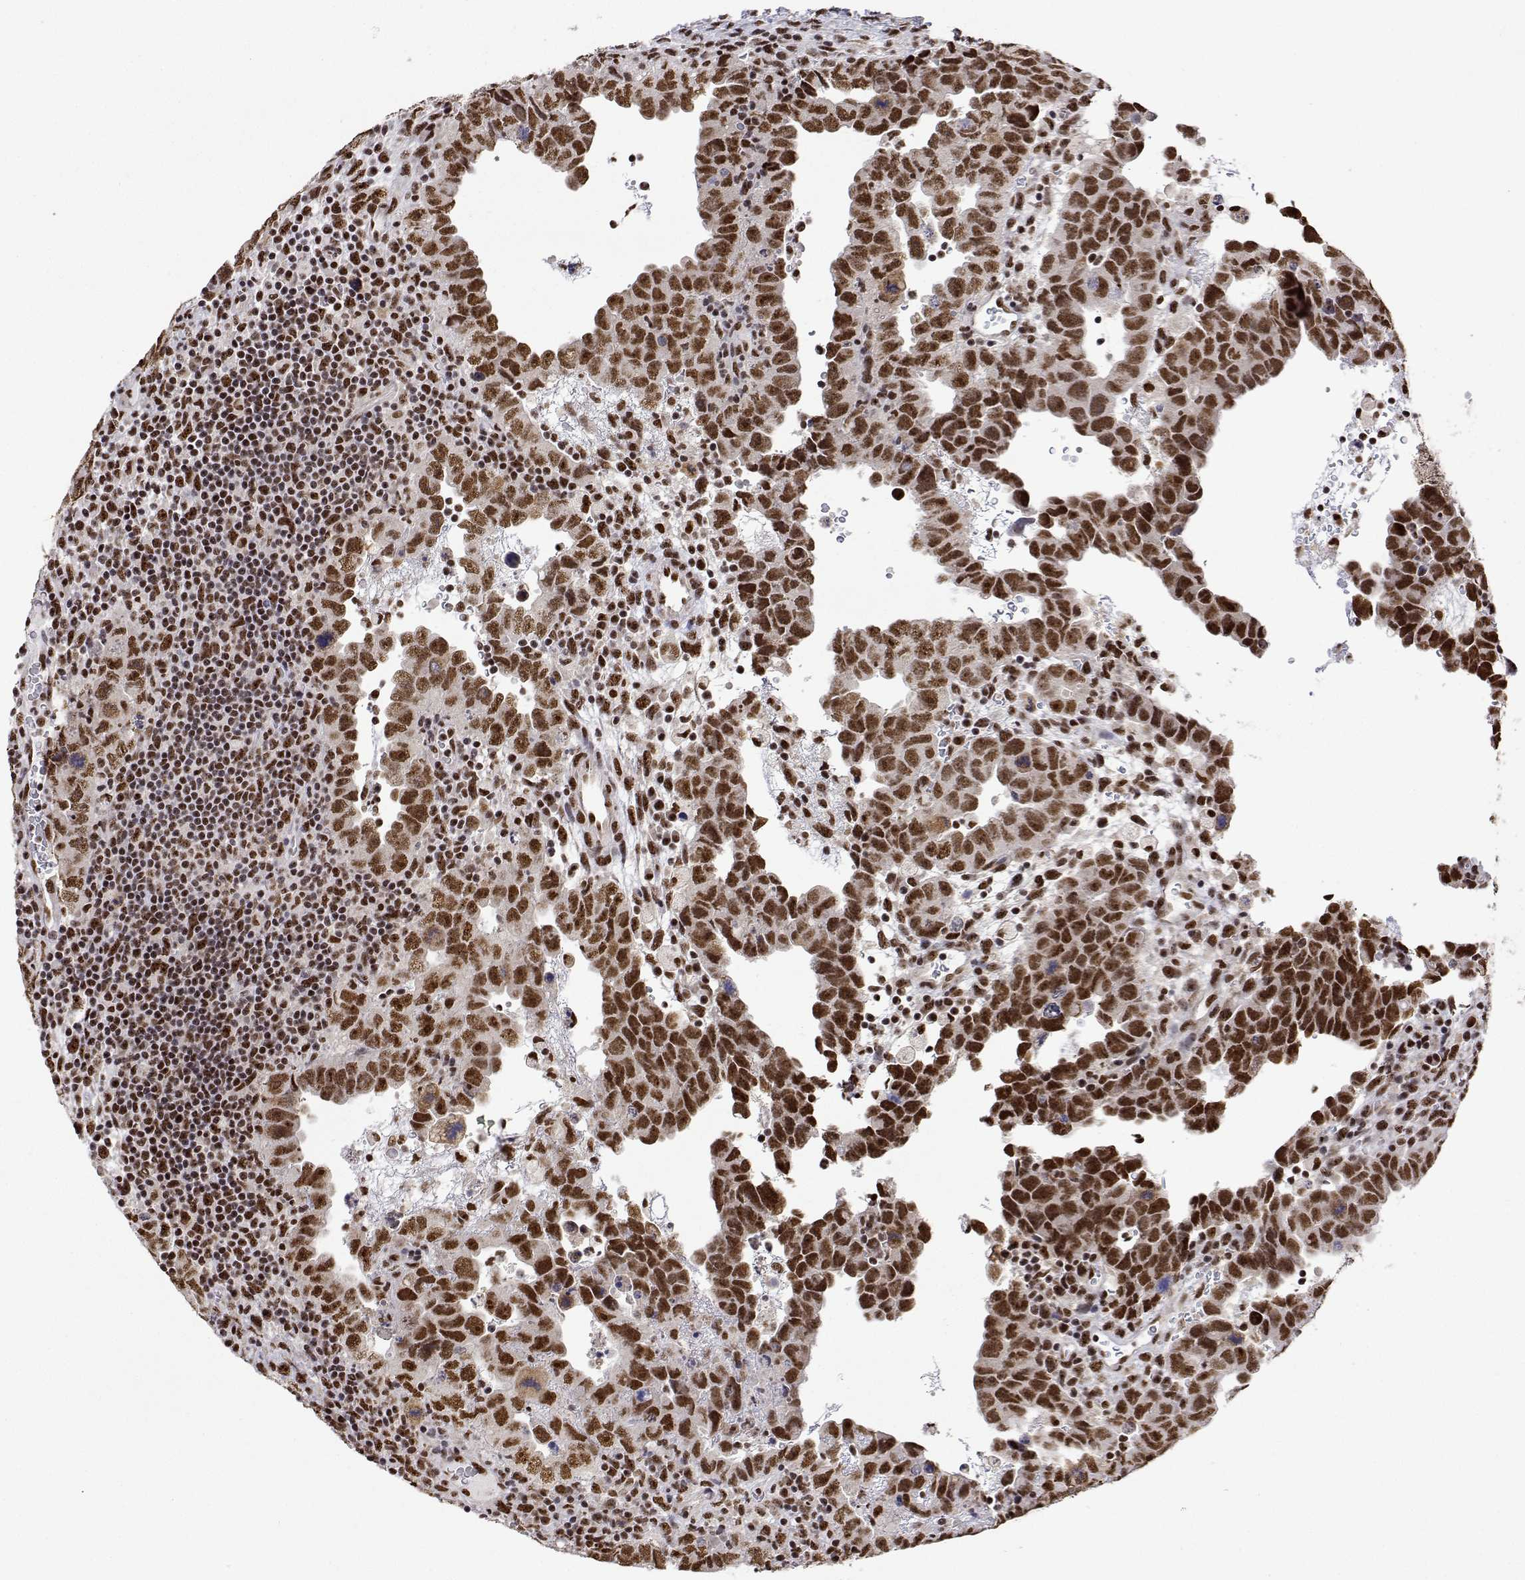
{"staining": {"intensity": "strong", "quantity": ">75%", "location": "nuclear"}, "tissue": "testis cancer", "cell_type": "Tumor cells", "image_type": "cancer", "snomed": [{"axis": "morphology", "description": "Carcinoma, Embryonal, NOS"}, {"axis": "topography", "description": "Testis"}], "caption": "IHC staining of testis embryonal carcinoma, which displays high levels of strong nuclear staining in about >75% of tumor cells indicating strong nuclear protein staining. The staining was performed using DAB (3,3'-diaminobenzidine) (brown) for protein detection and nuclei were counterstained in hematoxylin (blue).", "gene": "ADAR", "patient": {"sex": "male", "age": 24}}